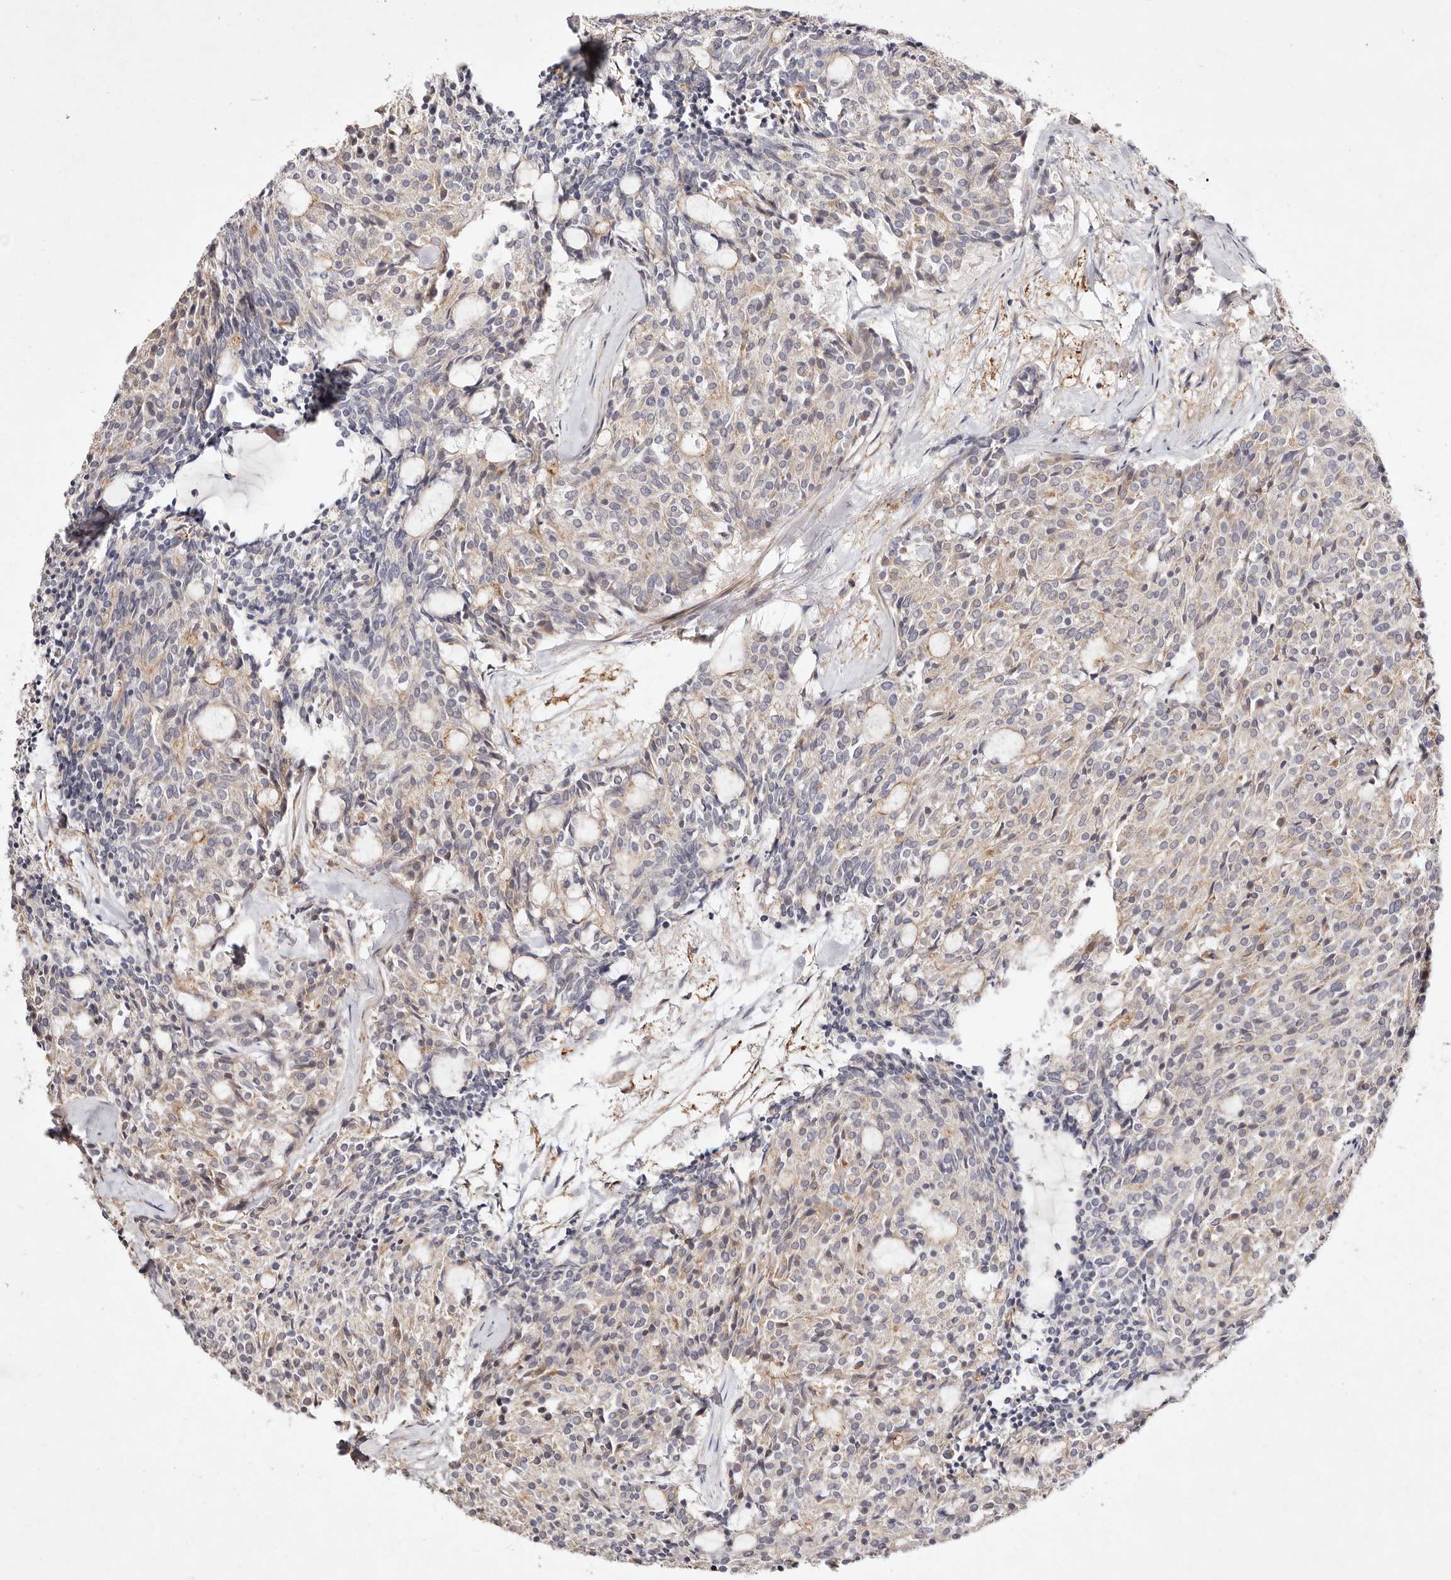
{"staining": {"intensity": "weak", "quantity": "25%-75%", "location": "cytoplasmic/membranous"}, "tissue": "carcinoid", "cell_type": "Tumor cells", "image_type": "cancer", "snomed": [{"axis": "morphology", "description": "Carcinoid, malignant, NOS"}, {"axis": "topography", "description": "Pancreas"}], "caption": "An IHC histopathology image of tumor tissue is shown. Protein staining in brown shows weak cytoplasmic/membranous positivity in carcinoid within tumor cells.", "gene": "MTMR11", "patient": {"sex": "female", "age": 54}}